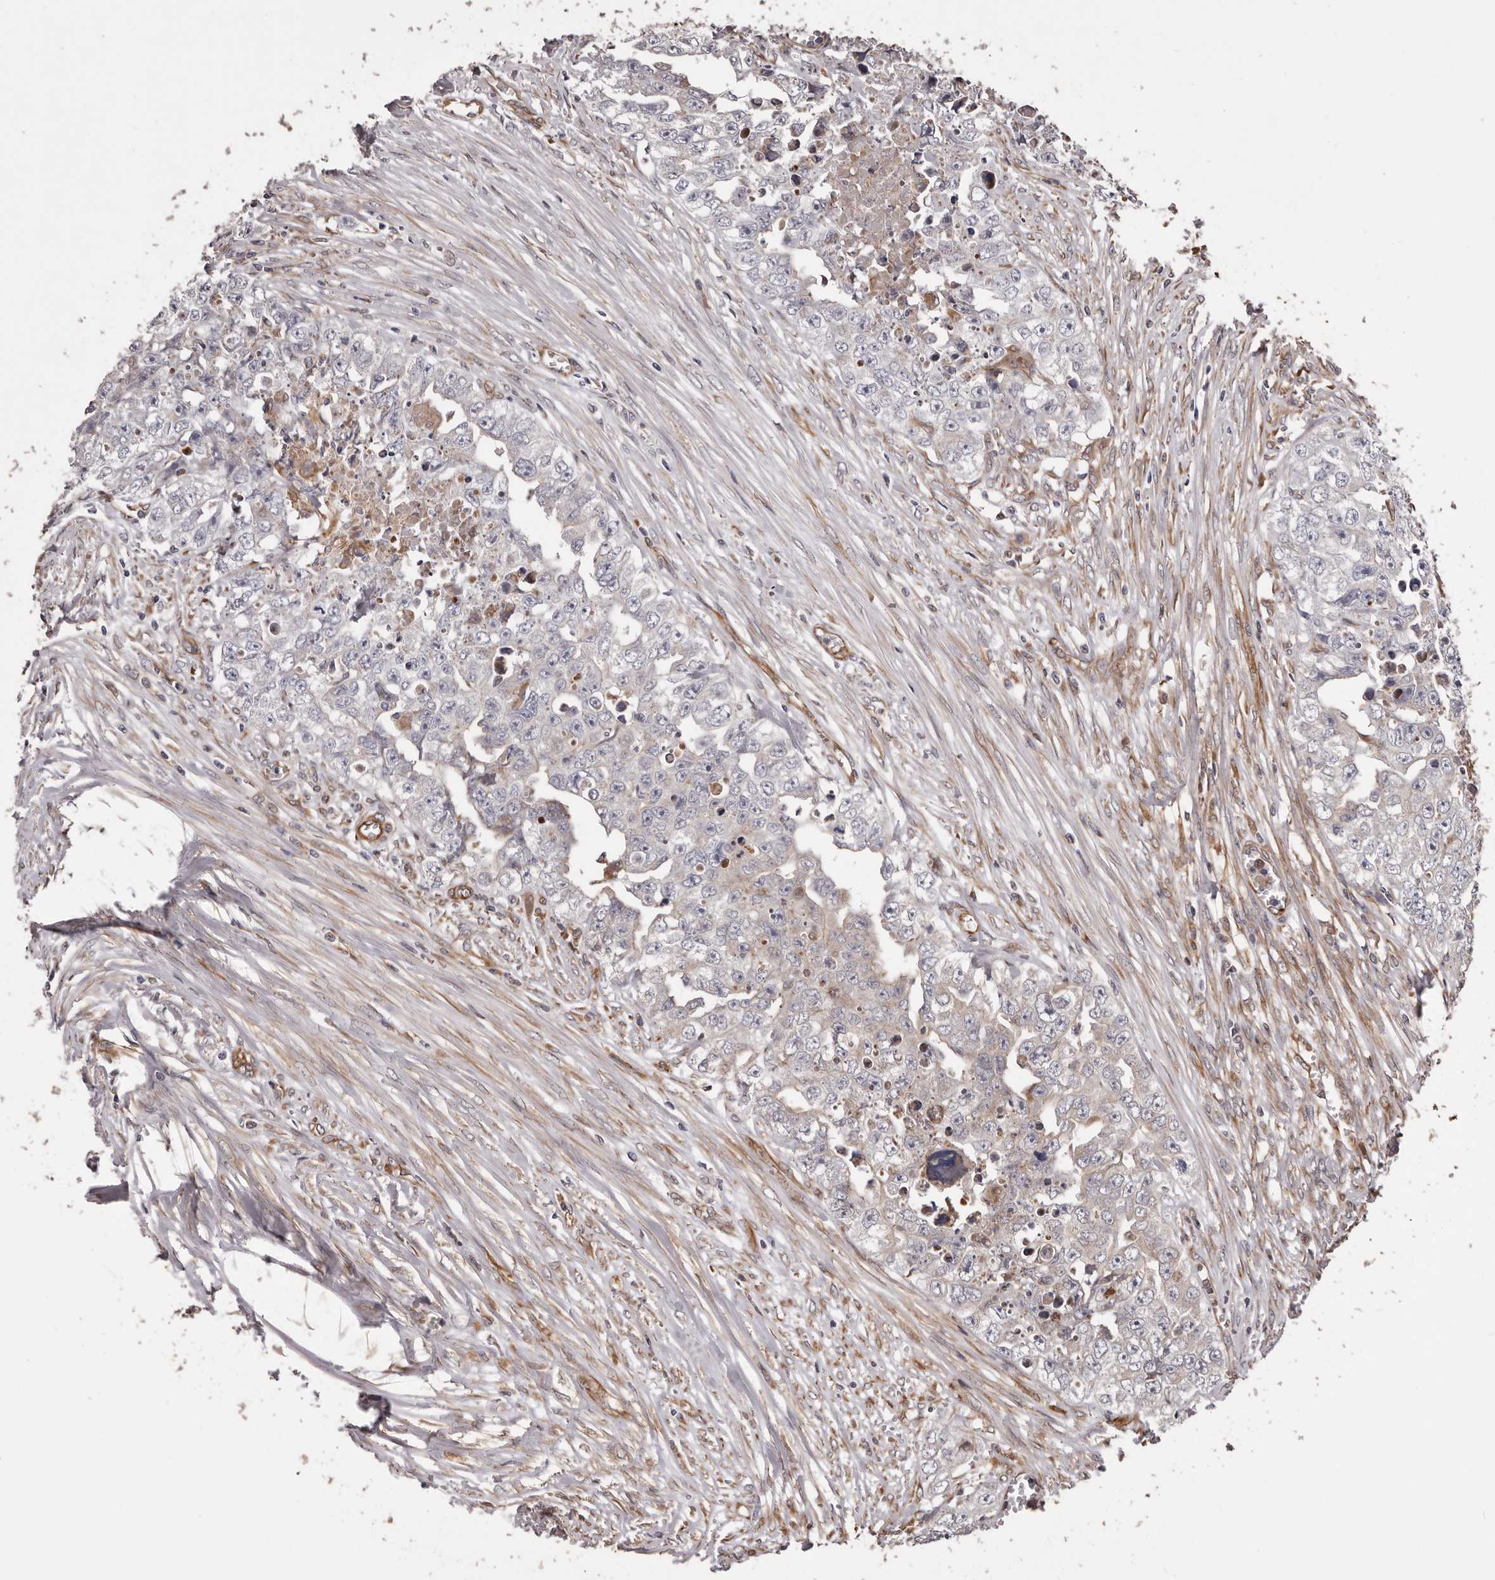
{"staining": {"intensity": "negative", "quantity": "none", "location": "none"}, "tissue": "testis cancer", "cell_type": "Tumor cells", "image_type": "cancer", "snomed": [{"axis": "morphology", "description": "Seminoma, NOS"}, {"axis": "morphology", "description": "Carcinoma, Embryonal, NOS"}, {"axis": "topography", "description": "Testis"}], "caption": "Immunohistochemical staining of human testis embryonal carcinoma displays no significant expression in tumor cells. The staining was performed using DAB to visualize the protein expression in brown, while the nuclei were stained in blue with hematoxylin (Magnification: 20x).", "gene": "CEP104", "patient": {"sex": "male", "age": 43}}